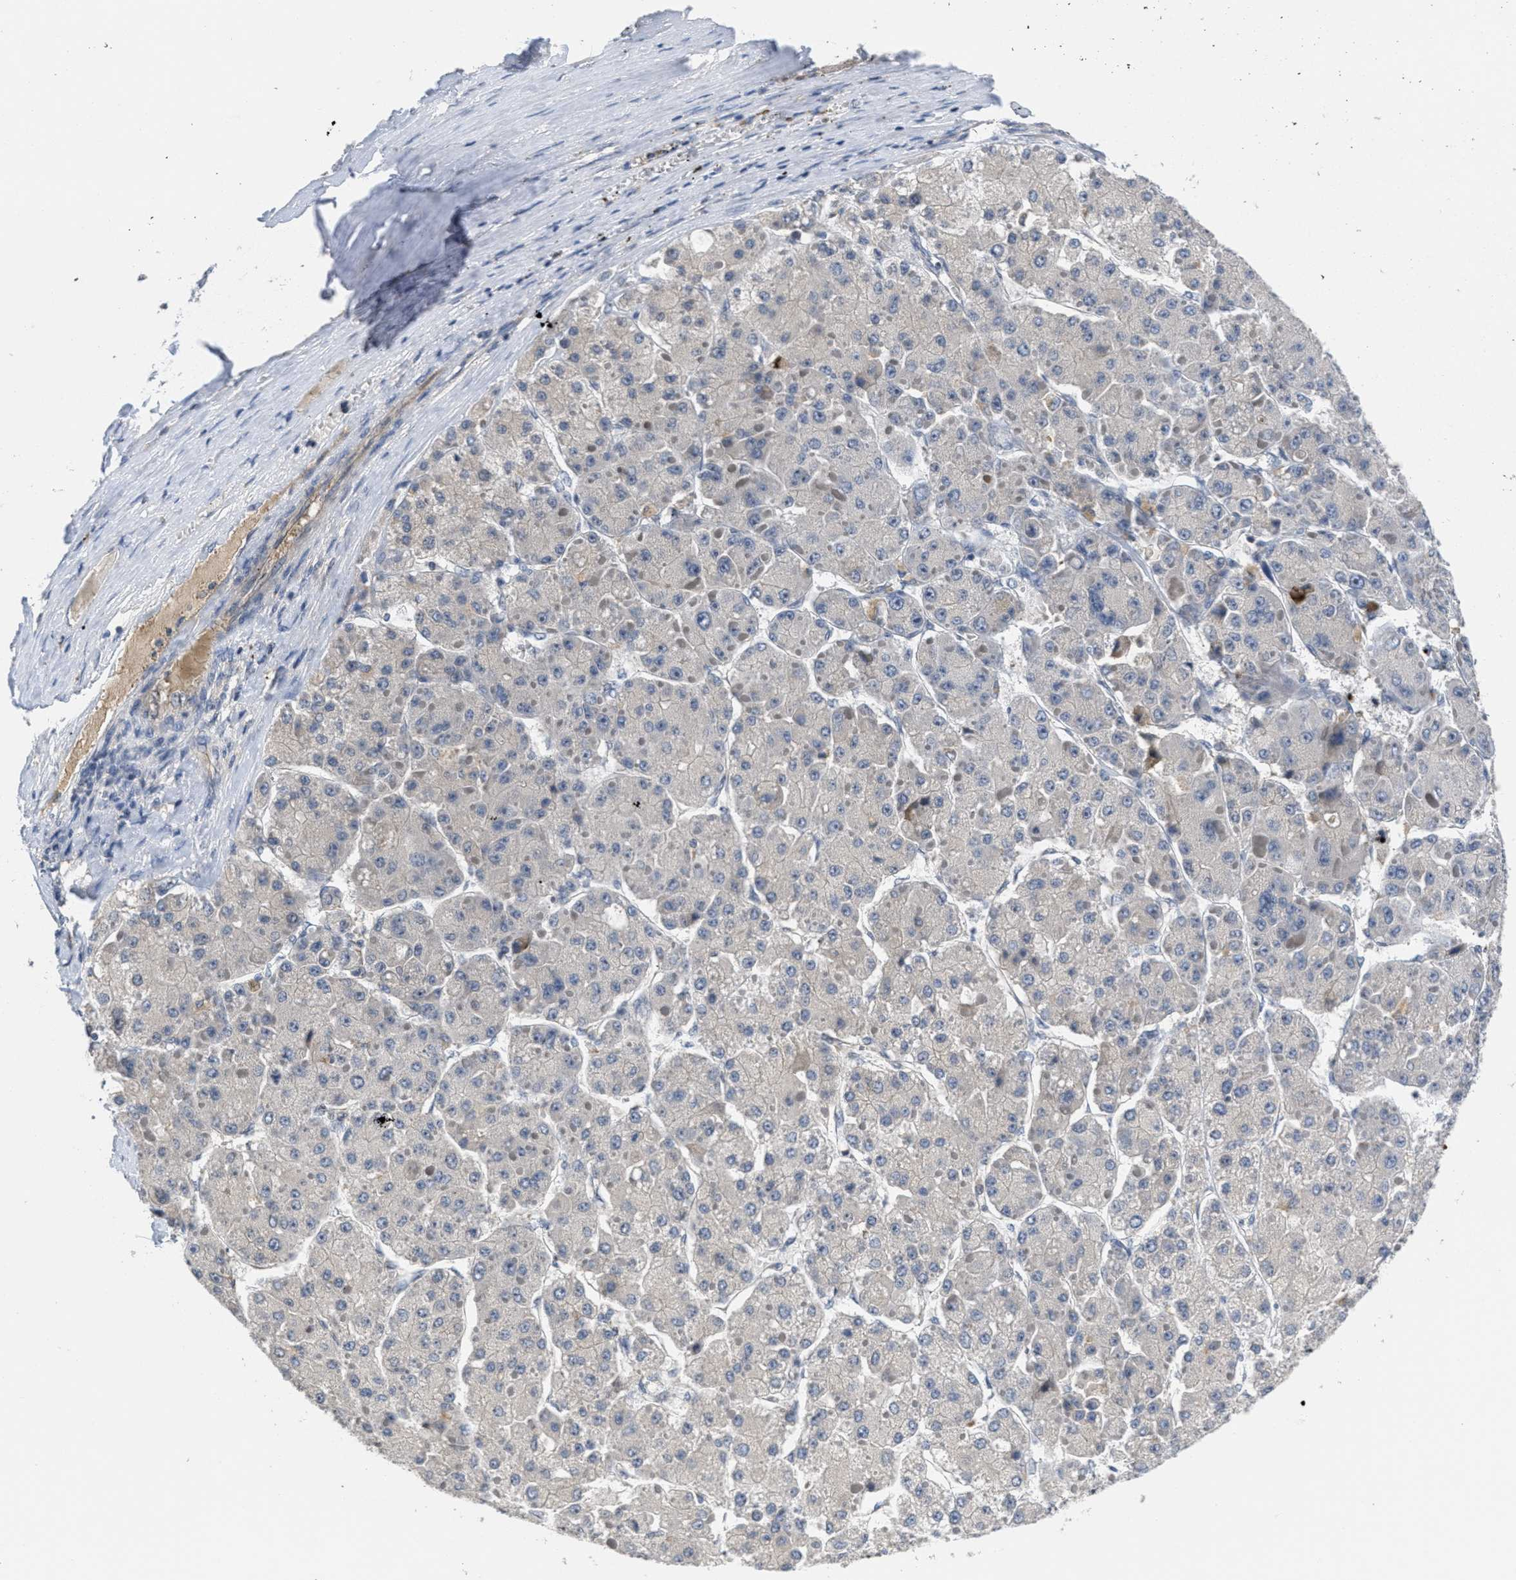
{"staining": {"intensity": "negative", "quantity": "none", "location": "none"}, "tissue": "liver cancer", "cell_type": "Tumor cells", "image_type": "cancer", "snomed": [{"axis": "morphology", "description": "Carcinoma, Hepatocellular, NOS"}, {"axis": "topography", "description": "Liver"}], "caption": "An immunohistochemistry (IHC) histopathology image of liver cancer is shown. There is no staining in tumor cells of liver cancer.", "gene": "ANGPT1", "patient": {"sex": "female", "age": 73}}